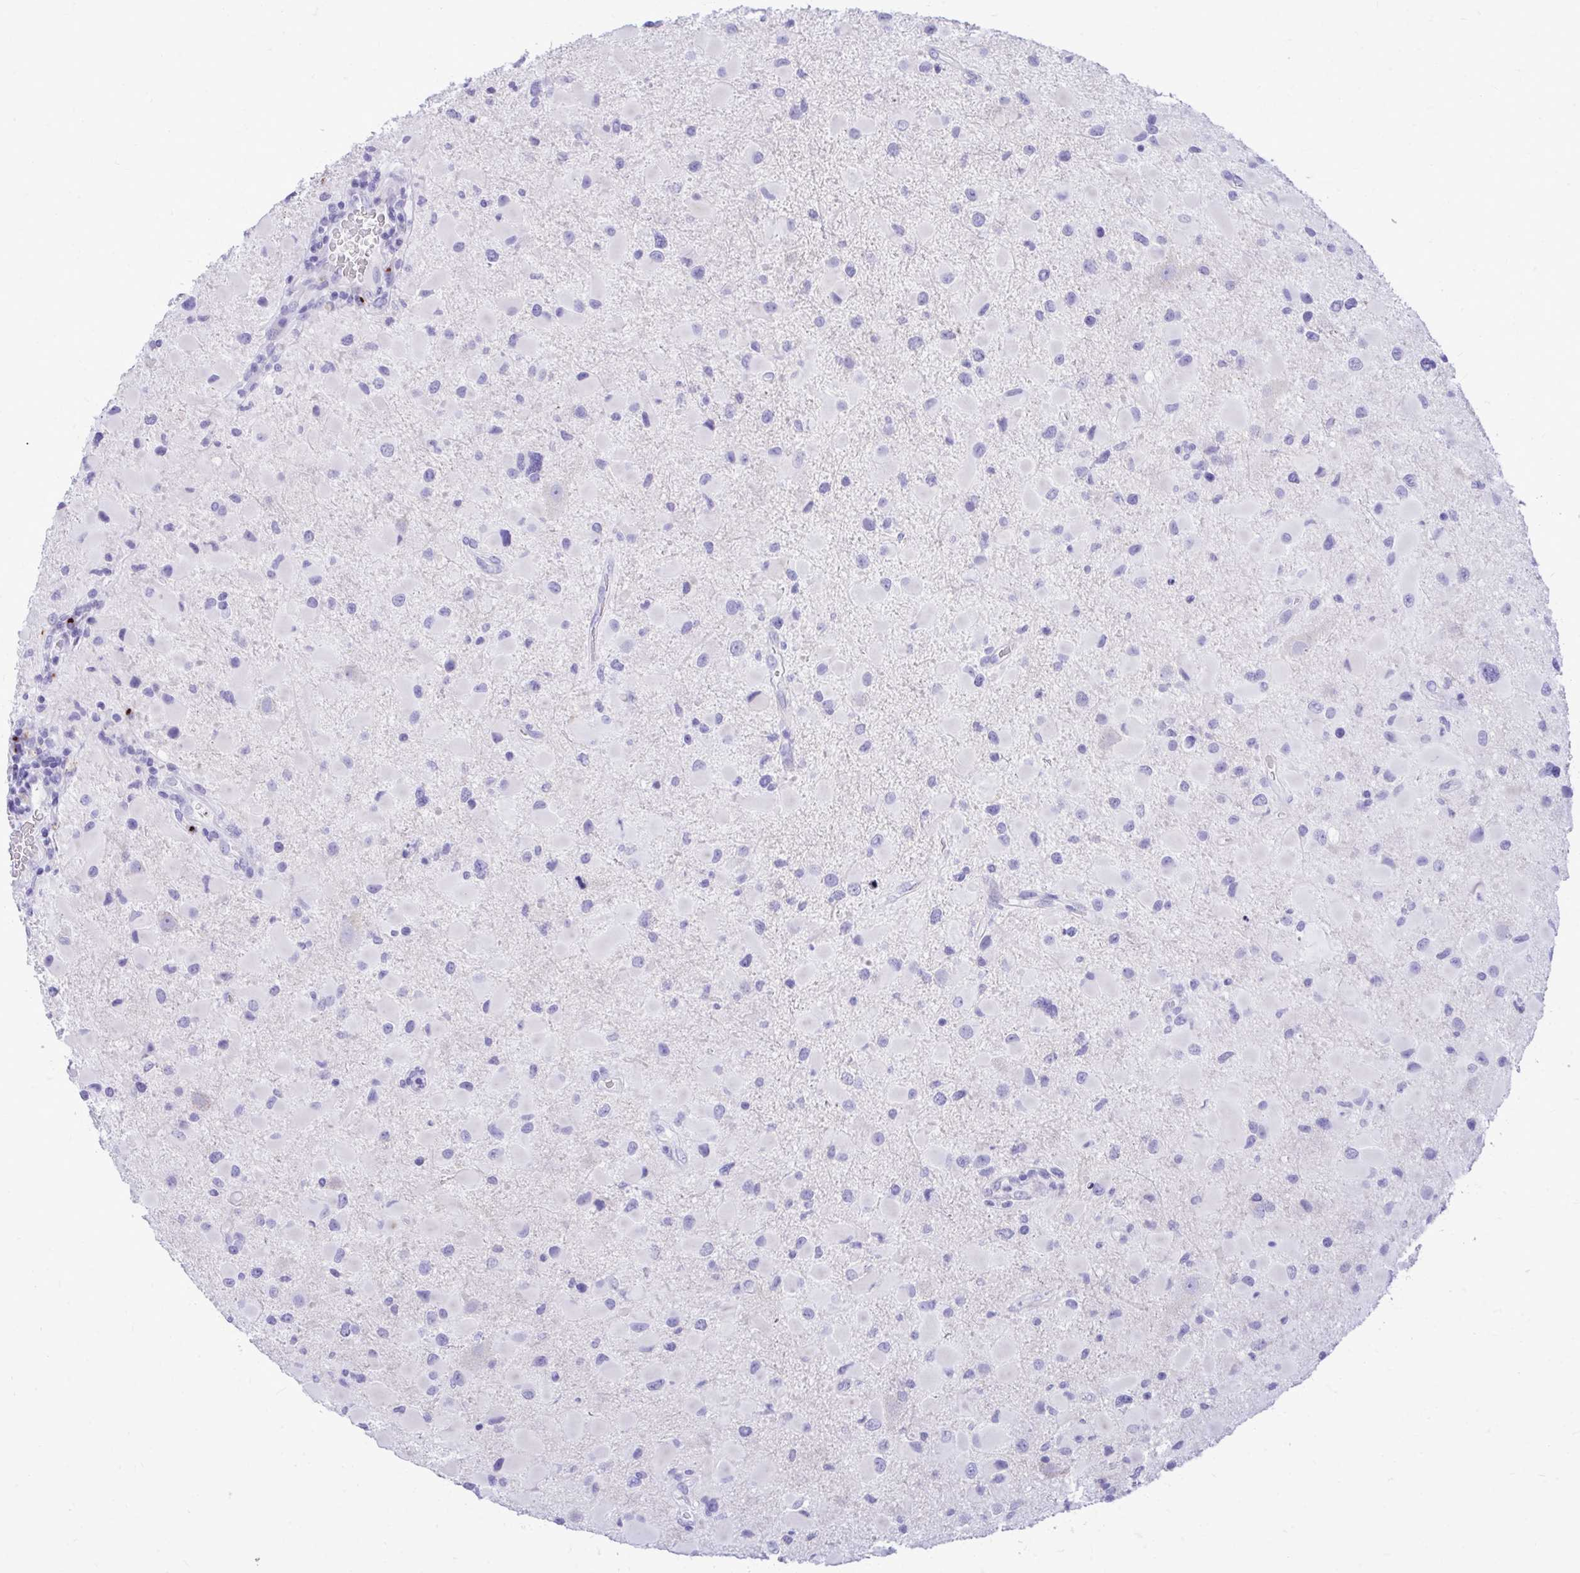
{"staining": {"intensity": "negative", "quantity": "none", "location": "none"}, "tissue": "glioma", "cell_type": "Tumor cells", "image_type": "cancer", "snomed": [{"axis": "morphology", "description": "Glioma, malignant, Low grade"}, {"axis": "topography", "description": "Brain"}], "caption": "Immunohistochemistry (IHC) photomicrograph of human malignant low-grade glioma stained for a protein (brown), which displays no staining in tumor cells. (Brightfield microscopy of DAB (3,3'-diaminobenzidine) immunohistochemistry at high magnification).", "gene": "ANKDD1B", "patient": {"sex": "female", "age": 32}}